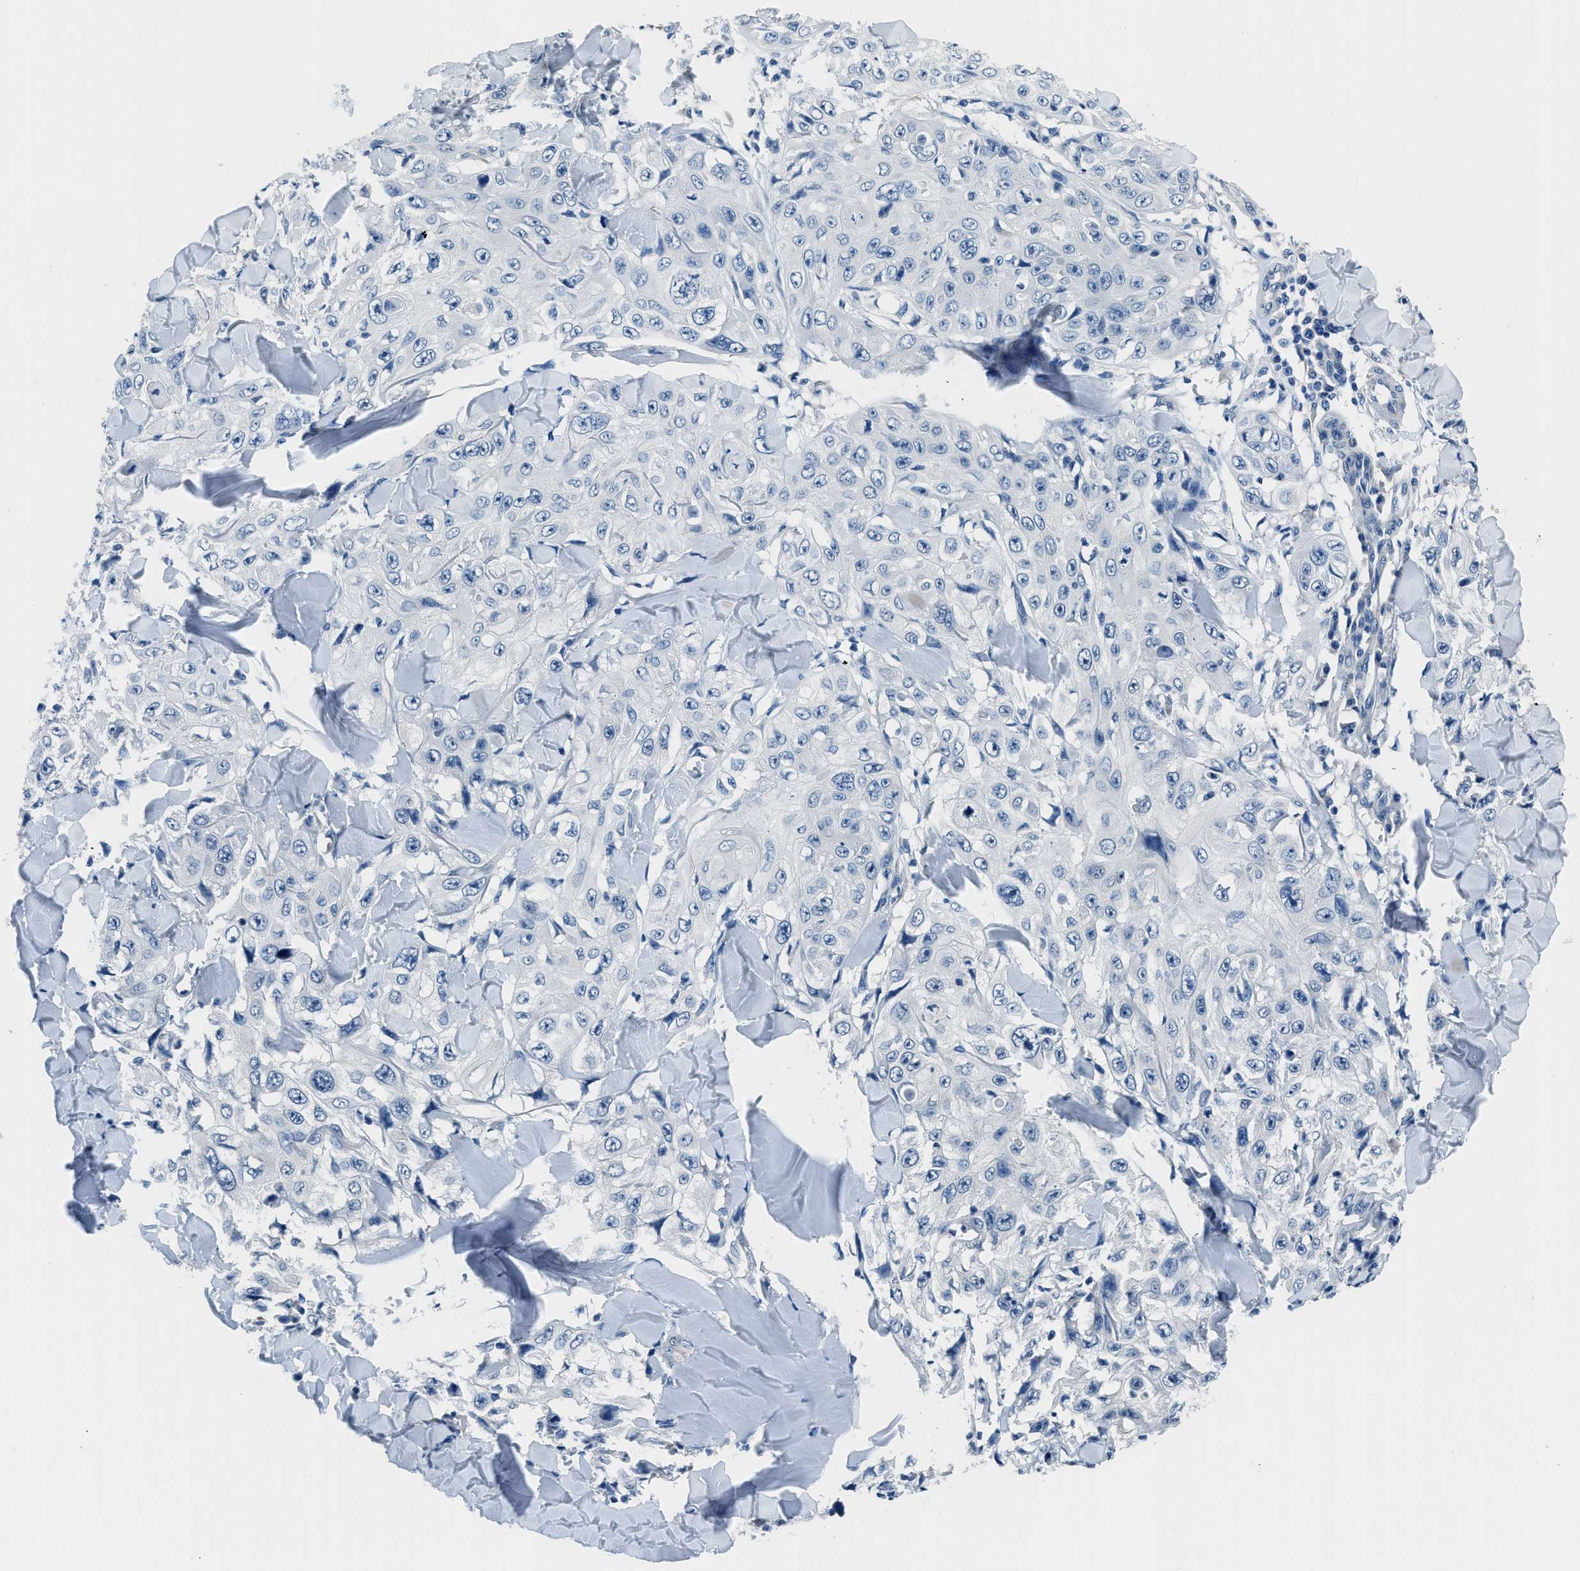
{"staining": {"intensity": "negative", "quantity": "none", "location": "none"}, "tissue": "skin cancer", "cell_type": "Tumor cells", "image_type": "cancer", "snomed": [{"axis": "morphology", "description": "Squamous cell carcinoma, NOS"}, {"axis": "topography", "description": "Skin"}], "caption": "Immunohistochemistry (IHC) of squamous cell carcinoma (skin) reveals no staining in tumor cells.", "gene": "GJA3", "patient": {"sex": "male", "age": 86}}